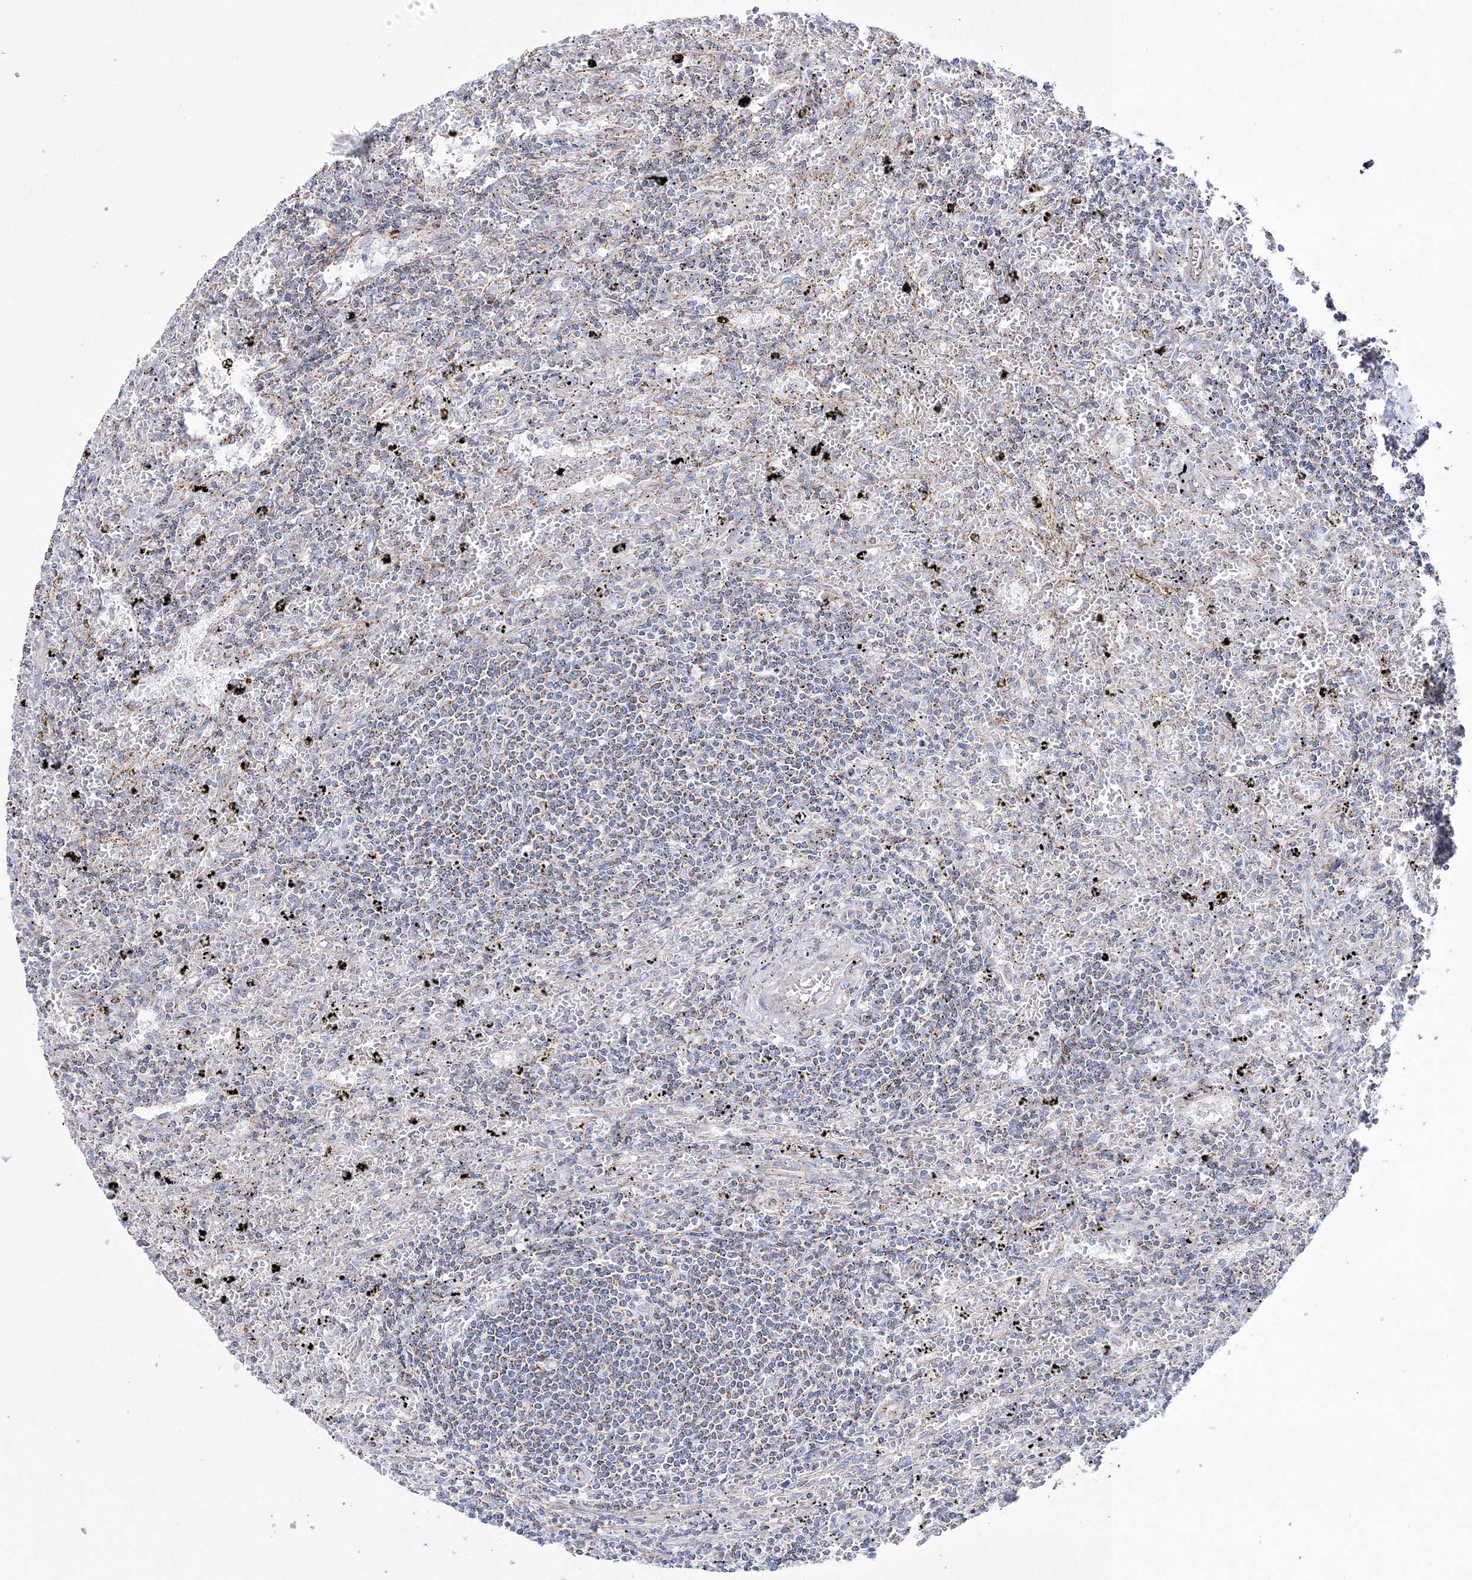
{"staining": {"intensity": "weak", "quantity": "25%-75%", "location": "cytoplasmic/membranous"}, "tissue": "lymphoma", "cell_type": "Tumor cells", "image_type": "cancer", "snomed": [{"axis": "morphology", "description": "Malignant lymphoma, non-Hodgkin's type, Low grade"}, {"axis": "topography", "description": "Spleen"}], "caption": "This photomicrograph demonstrates lymphoma stained with immunohistochemistry (IHC) to label a protein in brown. The cytoplasmic/membranous of tumor cells show weak positivity for the protein. Nuclei are counter-stained blue.", "gene": "HIBCH", "patient": {"sex": "male", "age": 76}}